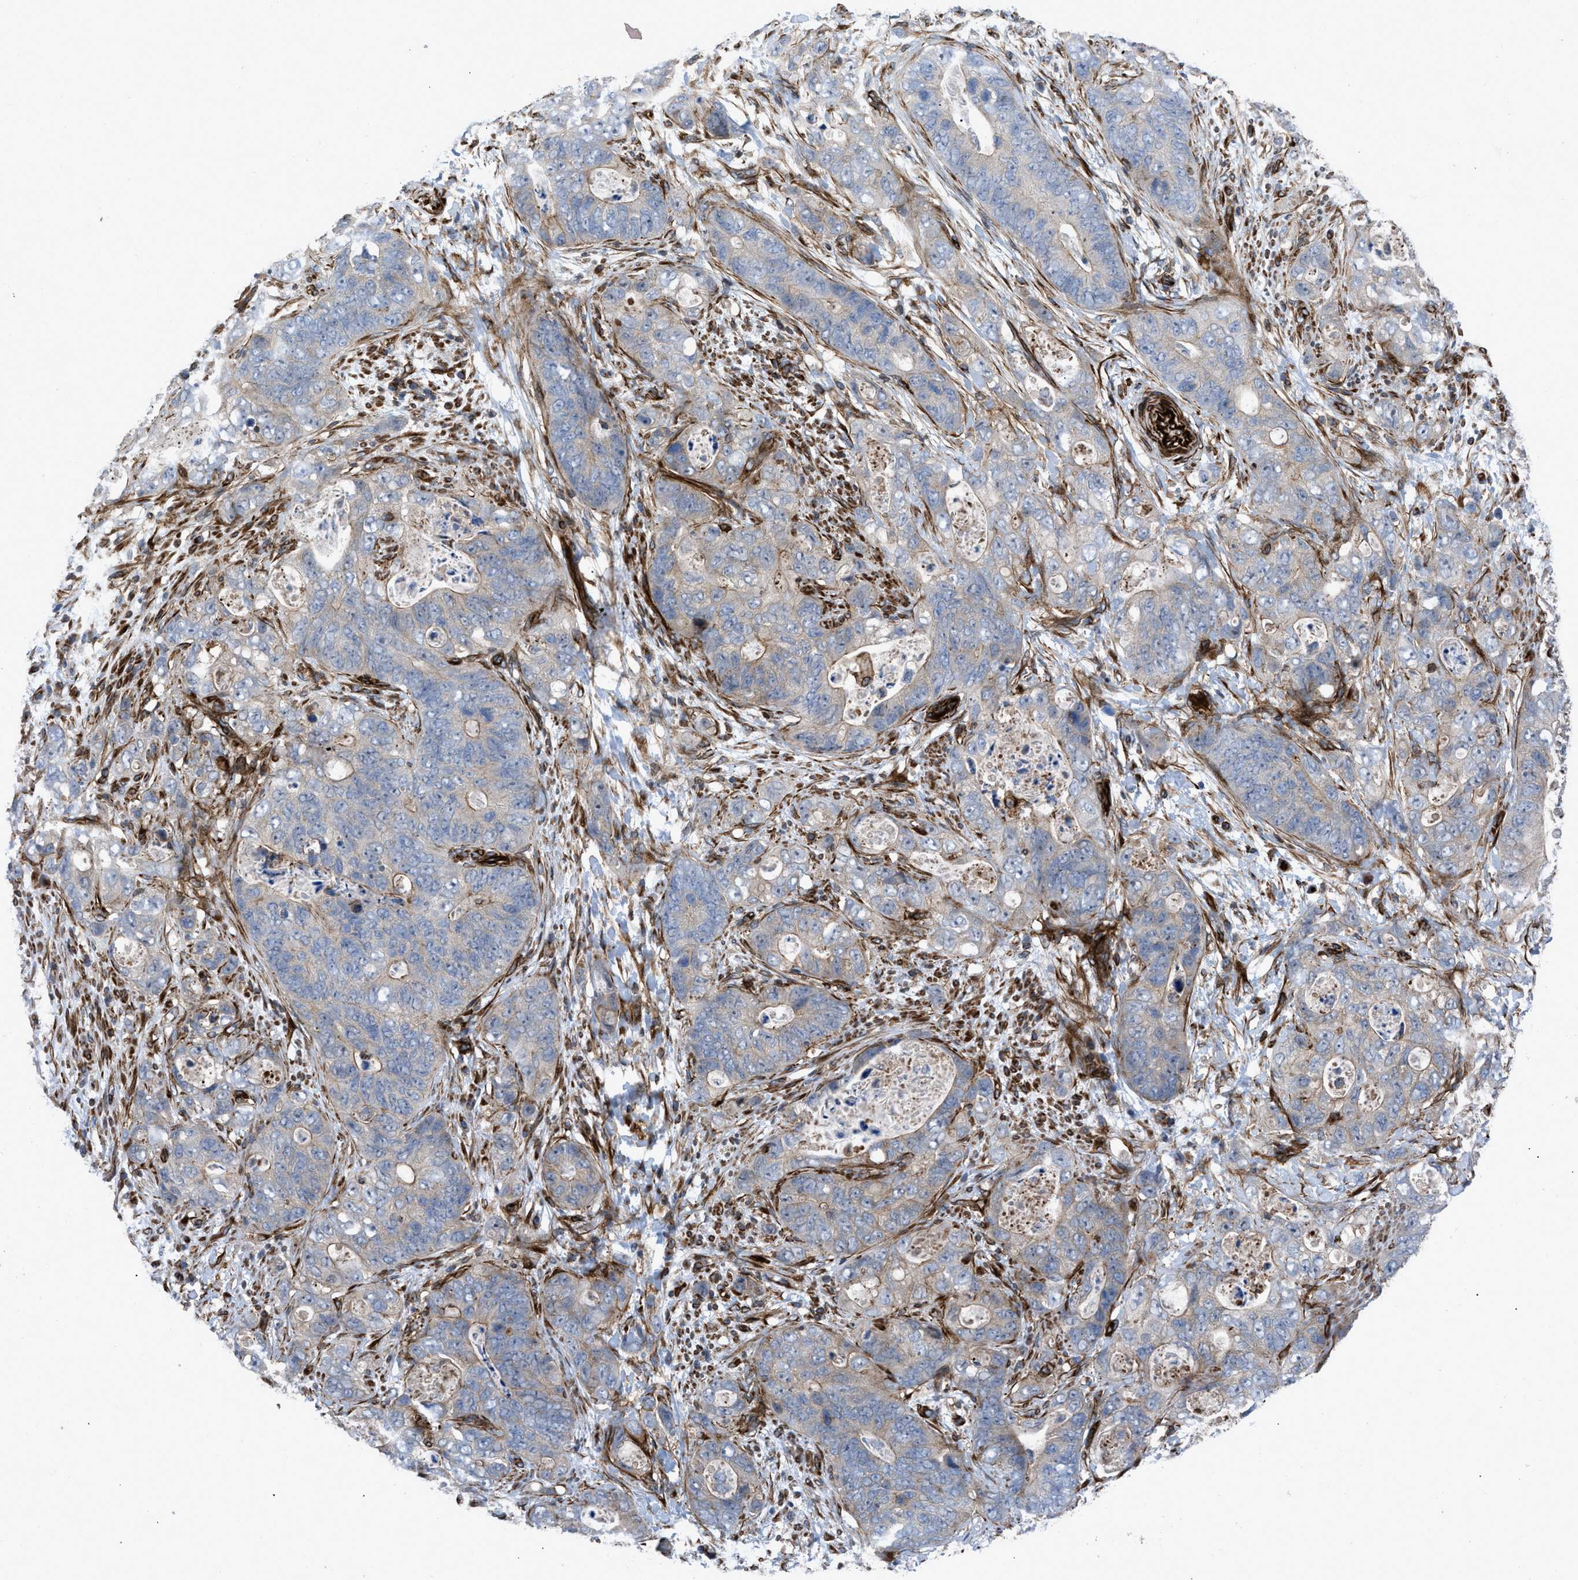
{"staining": {"intensity": "weak", "quantity": "<25%", "location": "cytoplasmic/membranous"}, "tissue": "stomach cancer", "cell_type": "Tumor cells", "image_type": "cancer", "snomed": [{"axis": "morphology", "description": "Adenocarcinoma, NOS"}, {"axis": "topography", "description": "Stomach"}], "caption": "Immunohistochemistry histopathology image of neoplastic tissue: stomach adenocarcinoma stained with DAB reveals no significant protein positivity in tumor cells.", "gene": "PTPRE", "patient": {"sex": "female", "age": 89}}